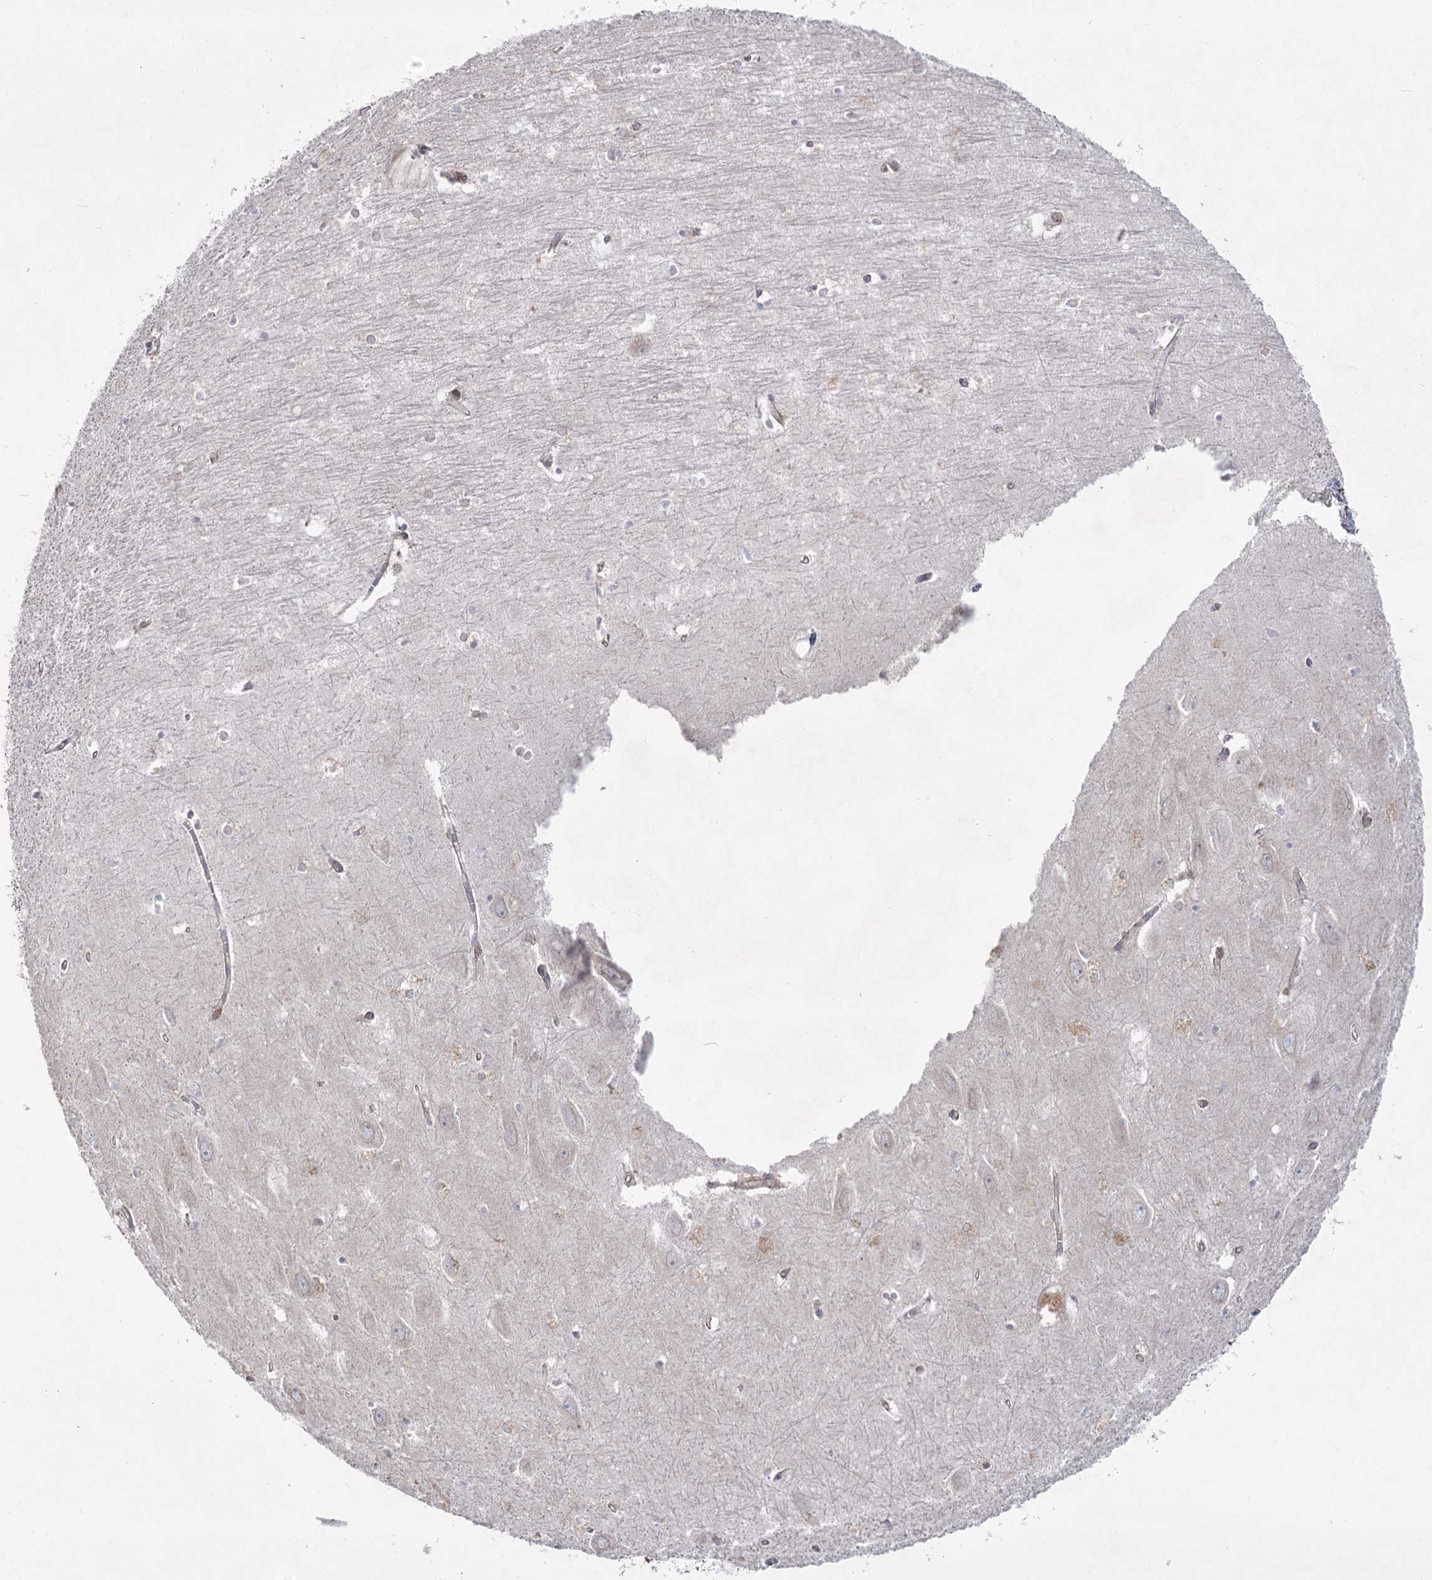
{"staining": {"intensity": "negative", "quantity": "none", "location": "none"}, "tissue": "hippocampus", "cell_type": "Glial cells", "image_type": "normal", "snomed": [{"axis": "morphology", "description": "Normal tissue, NOS"}, {"axis": "topography", "description": "Hippocampus"}], "caption": "A photomicrograph of human hippocampus is negative for staining in glial cells. Nuclei are stained in blue.", "gene": "SH3BP5L", "patient": {"sex": "female", "age": 64}}